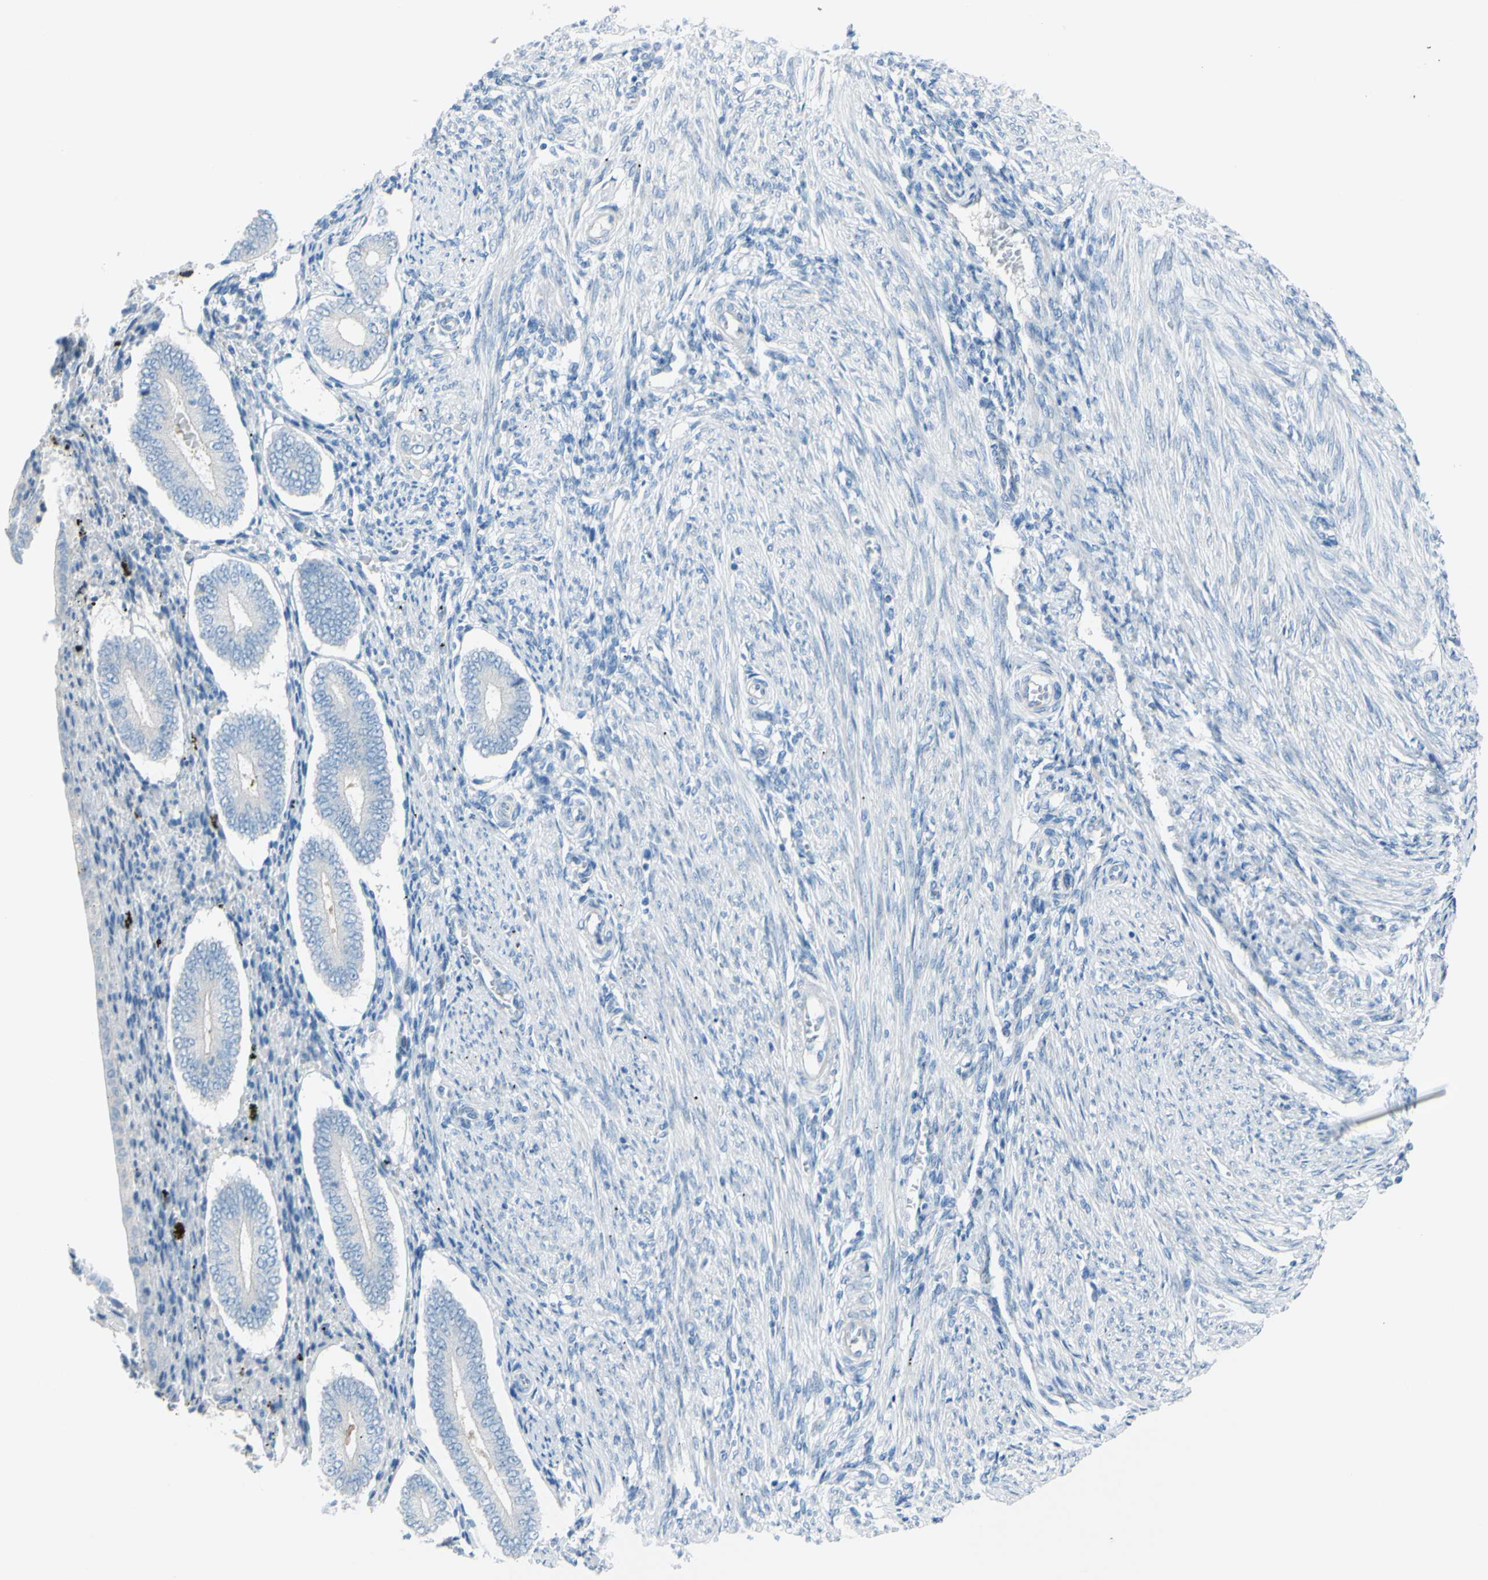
{"staining": {"intensity": "negative", "quantity": "none", "location": "none"}, "tissue": "endometrium", "cell_type": "Cells in endometrial stroma", "image_type": "normal", "snomed": [{"axis": "morphology", "description": "Normal tissue, NOS"}, {"axis": "topography", "description": "Endometrium"}], "caption": "IHC of benign human endometrium shows no expression in cells in endometrial stroma.", "gene": "TFPI2", "patient": {"sex": "female", "age": 42}}